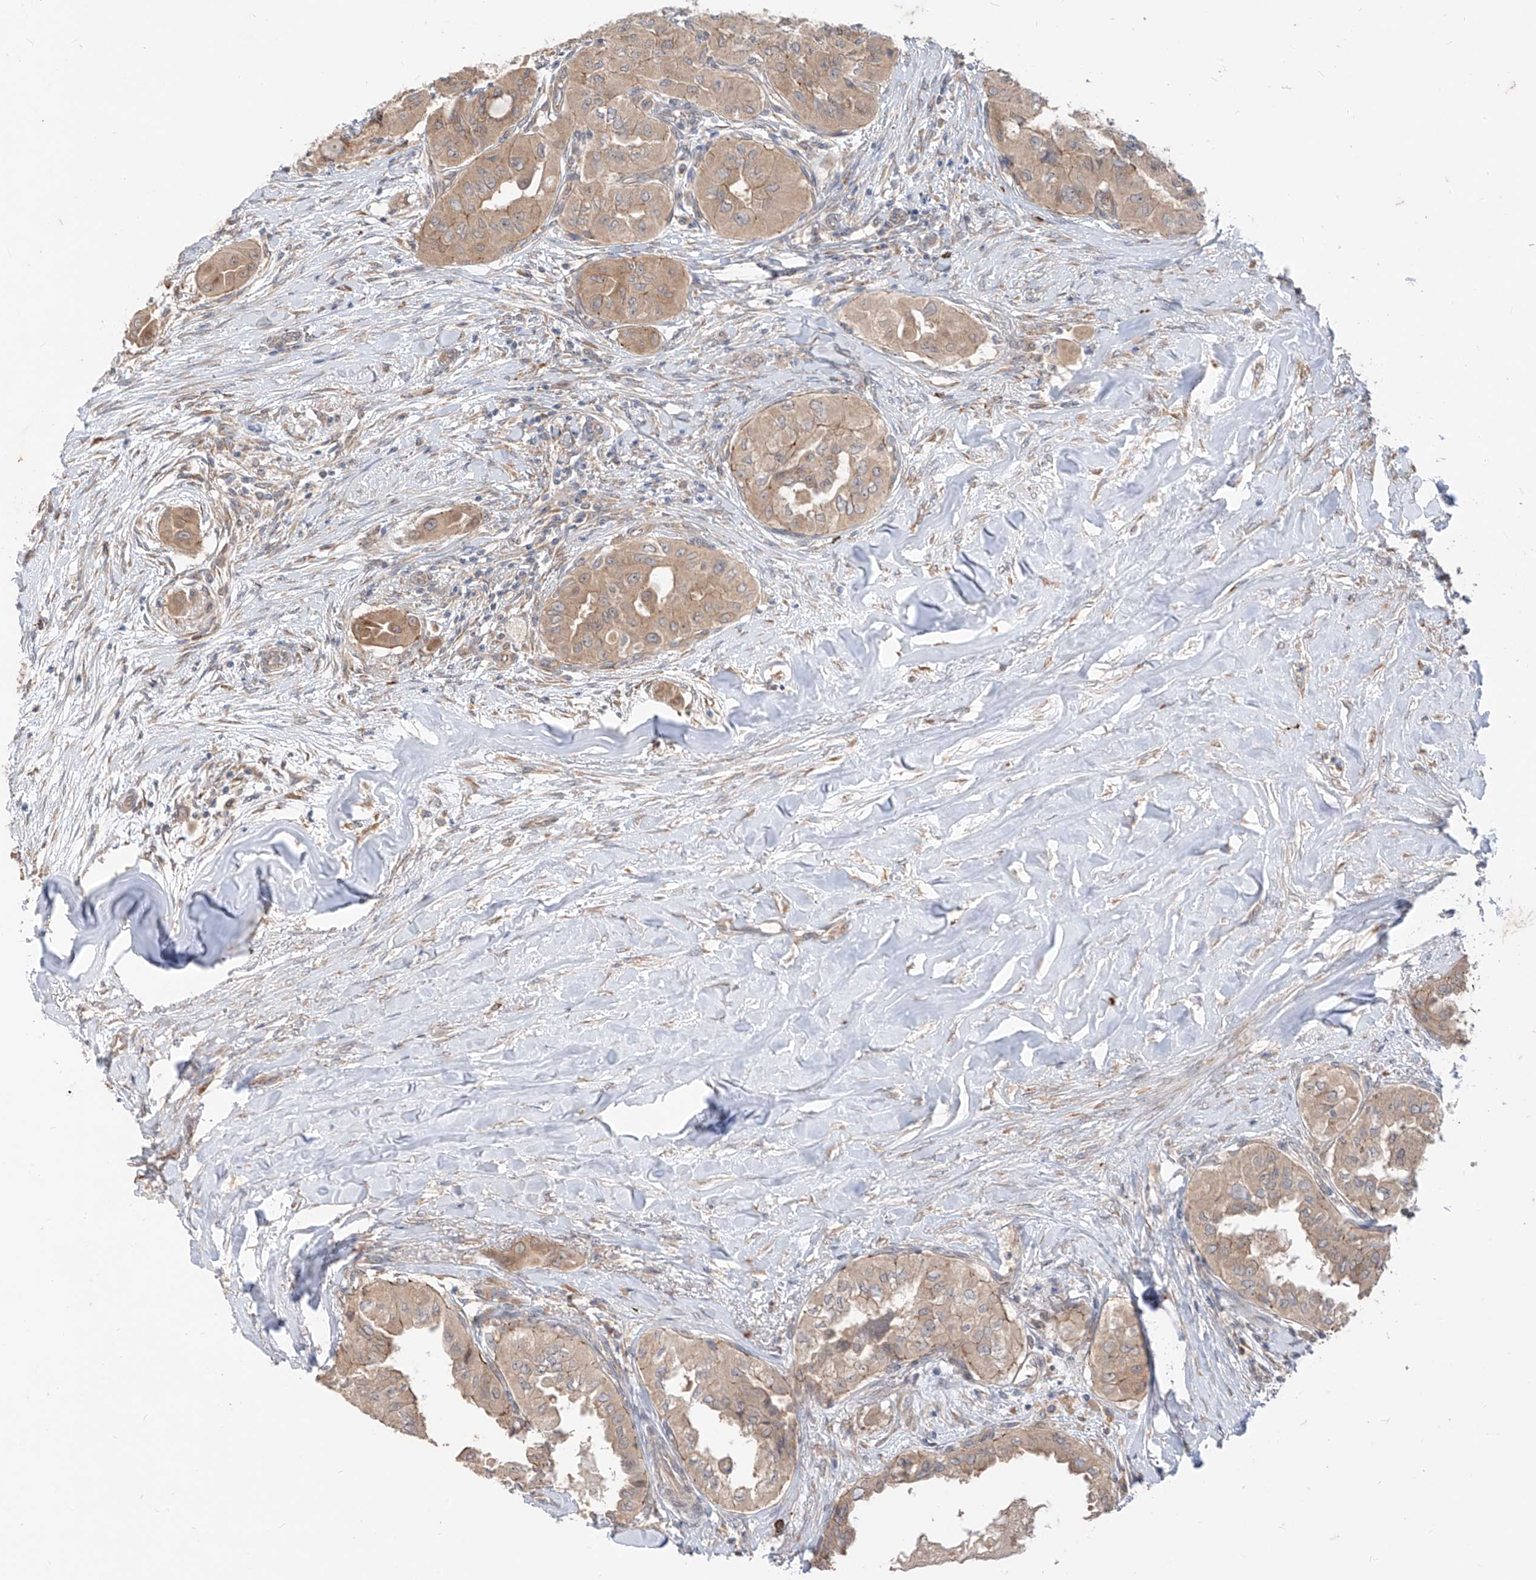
{"staining": {"intensity": "weak", "quantity": ">75%", "location": "cytoplasmic/membranous"}, "tissue": "thyroid cancer", "cell_type": "Tumor cells", "image_type": "cancer", "snomed": [{"axis": "morphology", "description": "Papillary adenocarcinoma, NOS"}, {"axis": "topography", "description": "Thyroid gland"}], "caption": "Thyroid papillary adenocarcinoma stained for a protein (brown) shows weak cytoplasmic/membranous positive expression in about >75% of tumor cells.", "gene": "MTUS2", "patient": {"sex": "female", "age": 59}}